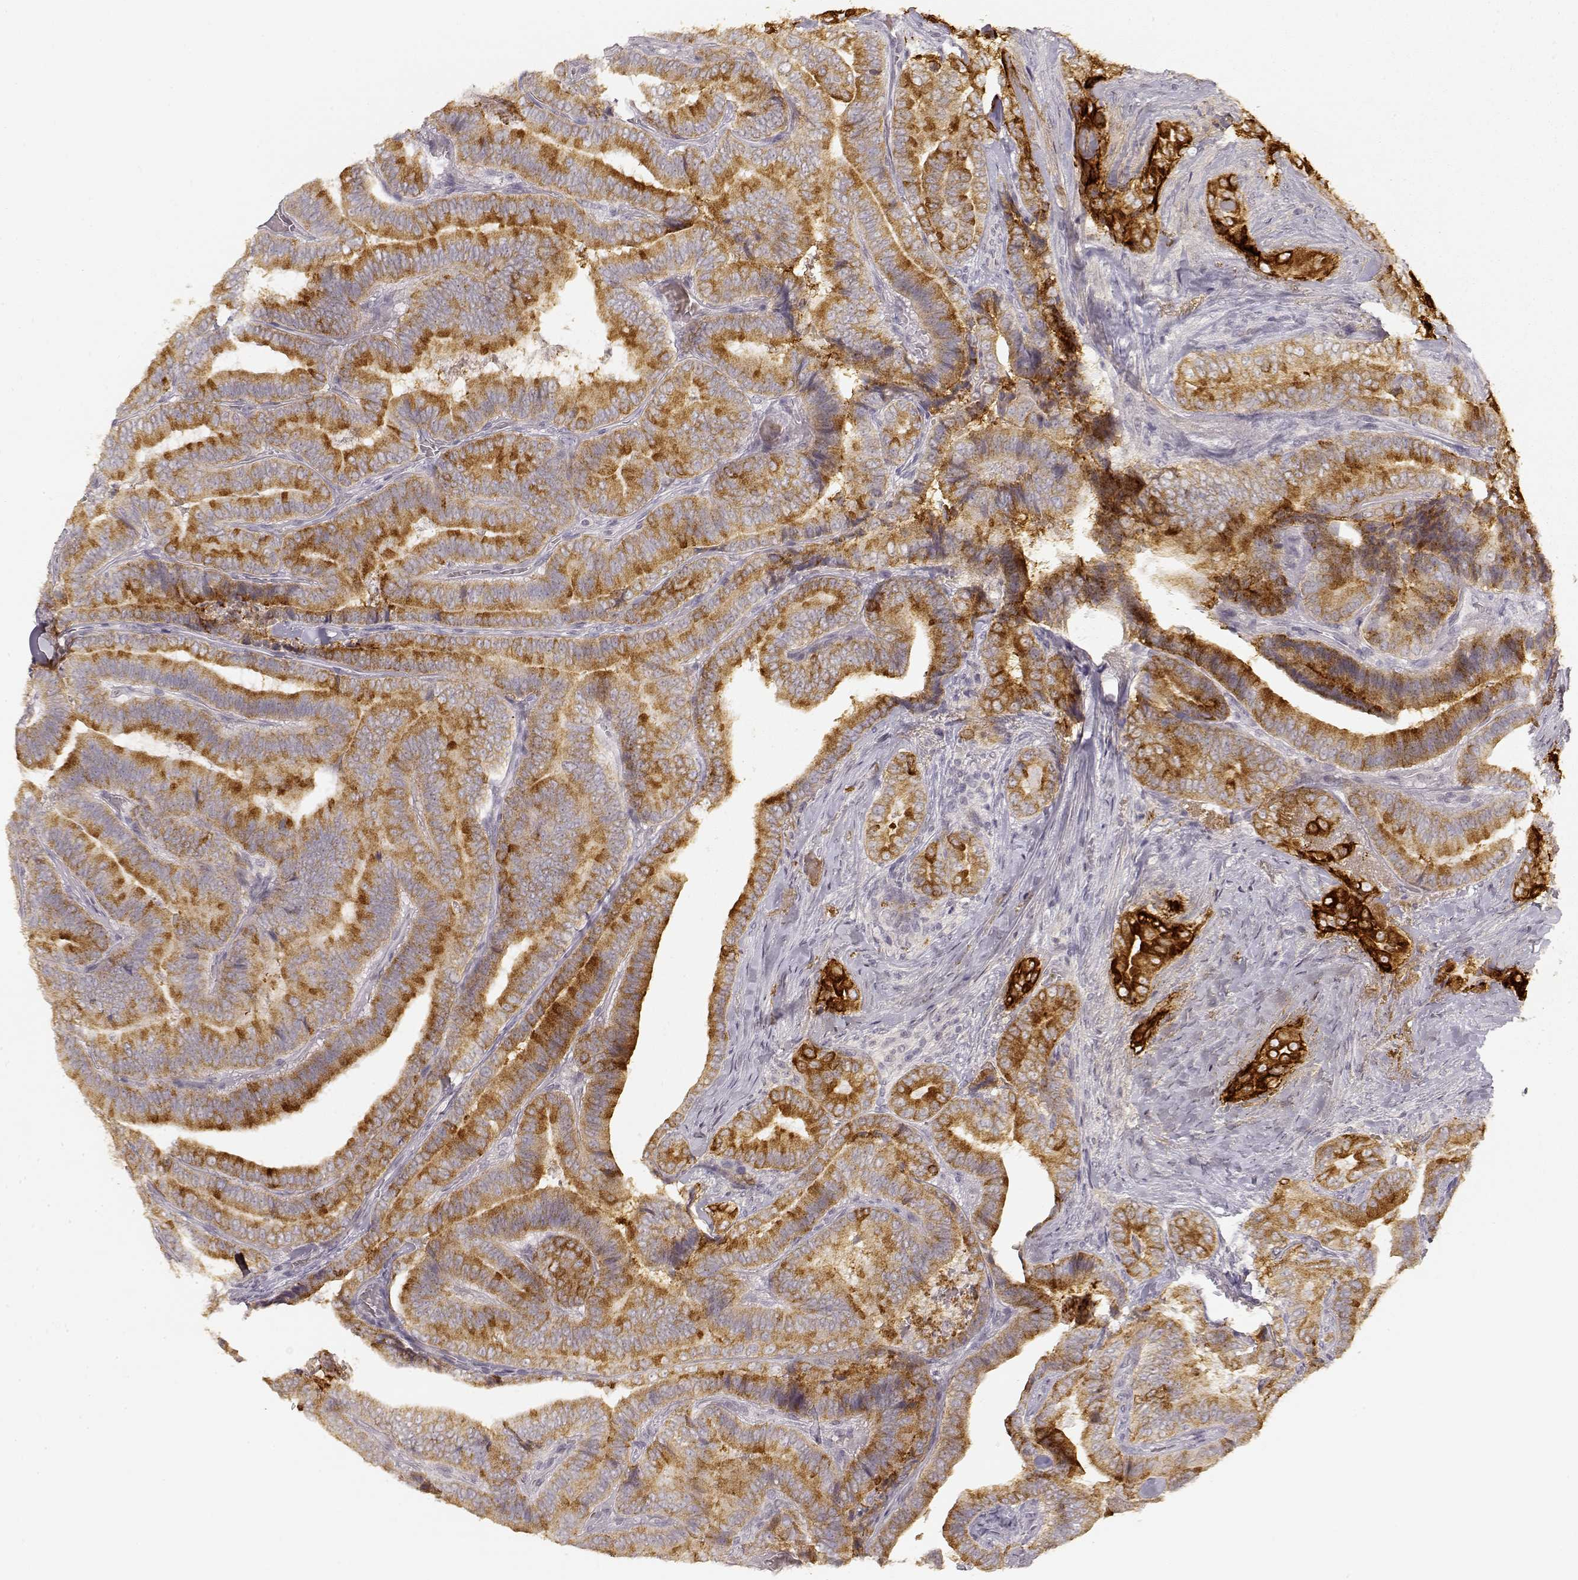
{"staining": {"intensity": "strong", "quantity": ">75%", "location": "cytoplasmic/membranous"}, "tissue": "thyroid cancer", "cell_type": "Tumor cells", "image_type": "cancer", "snomed": [{"axis": "morphology", "description": "Papillary adenocarcinoma, NOS"}, {"axis": "topography", "description": "Thyroid gland"}], "caption": "Immunohistochemistry of thyroid papillary adenocarcinoma exhibits high levels of strong cytoplasmic/membranous positivity in approximately >75% of tumor cells.", "gene": "LAMC2", "patient": {"sex": "male", "age": 61}}